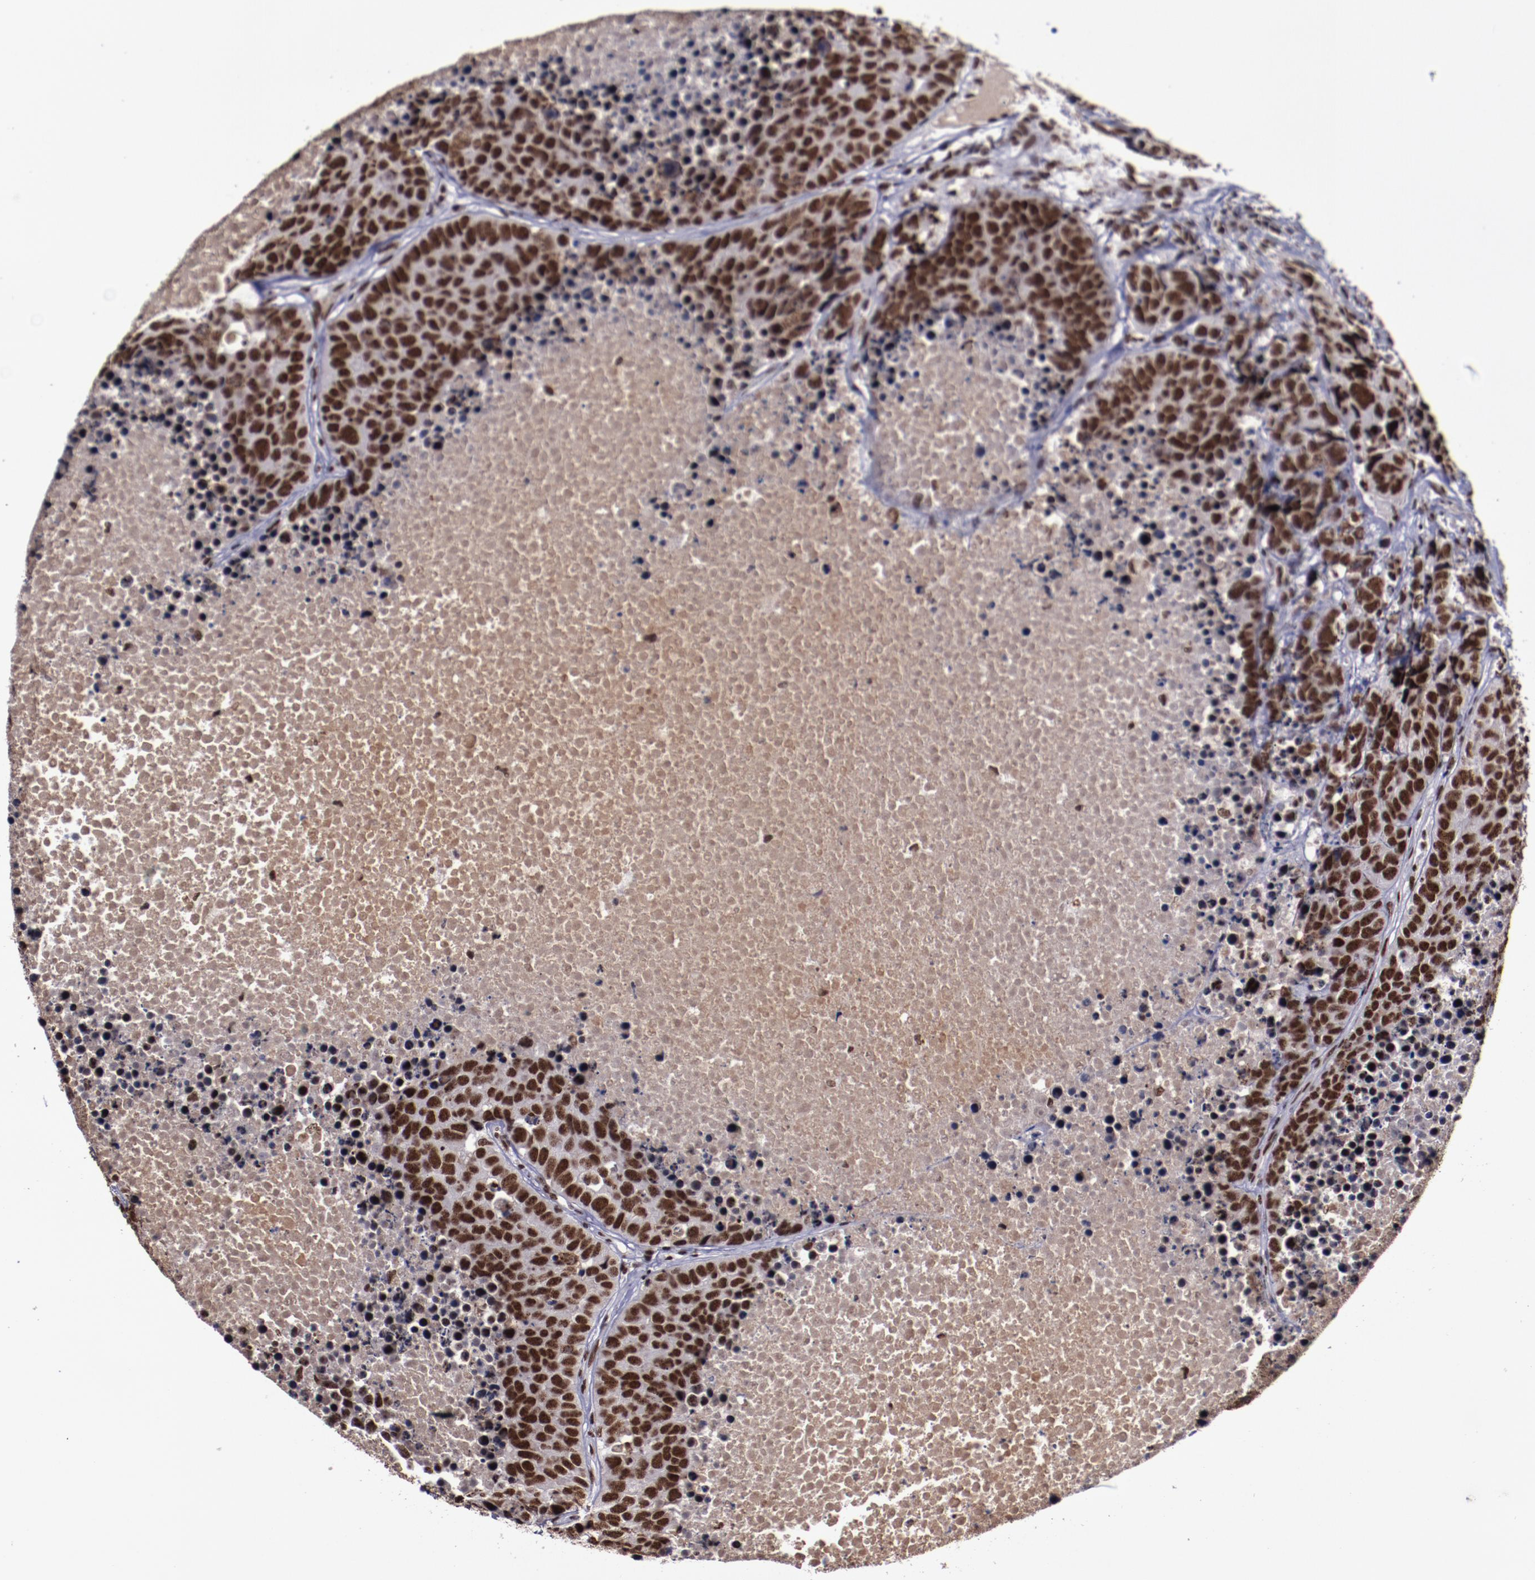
{"staining": {"intensity": "strong", "quantity": ">75%", "location": "nuclear"}, "tissue": "carcinoid", "cell_type": "Tumor cells", "image_type": "cancer", "snomed": [{"axis": "morphology", "description": "Carcinoid, malignant, NOS"}, {"axis": "topography", "description": "Lung"}], "caption": "A high amount of strong nuclear expression is present in approximately >75% of tumor cells in carcinoid tissue. (DAB IHC with brightfield microscopy, high magnification).", "gene": "ERH", "patient": {"sex": "male", "age": 60}}